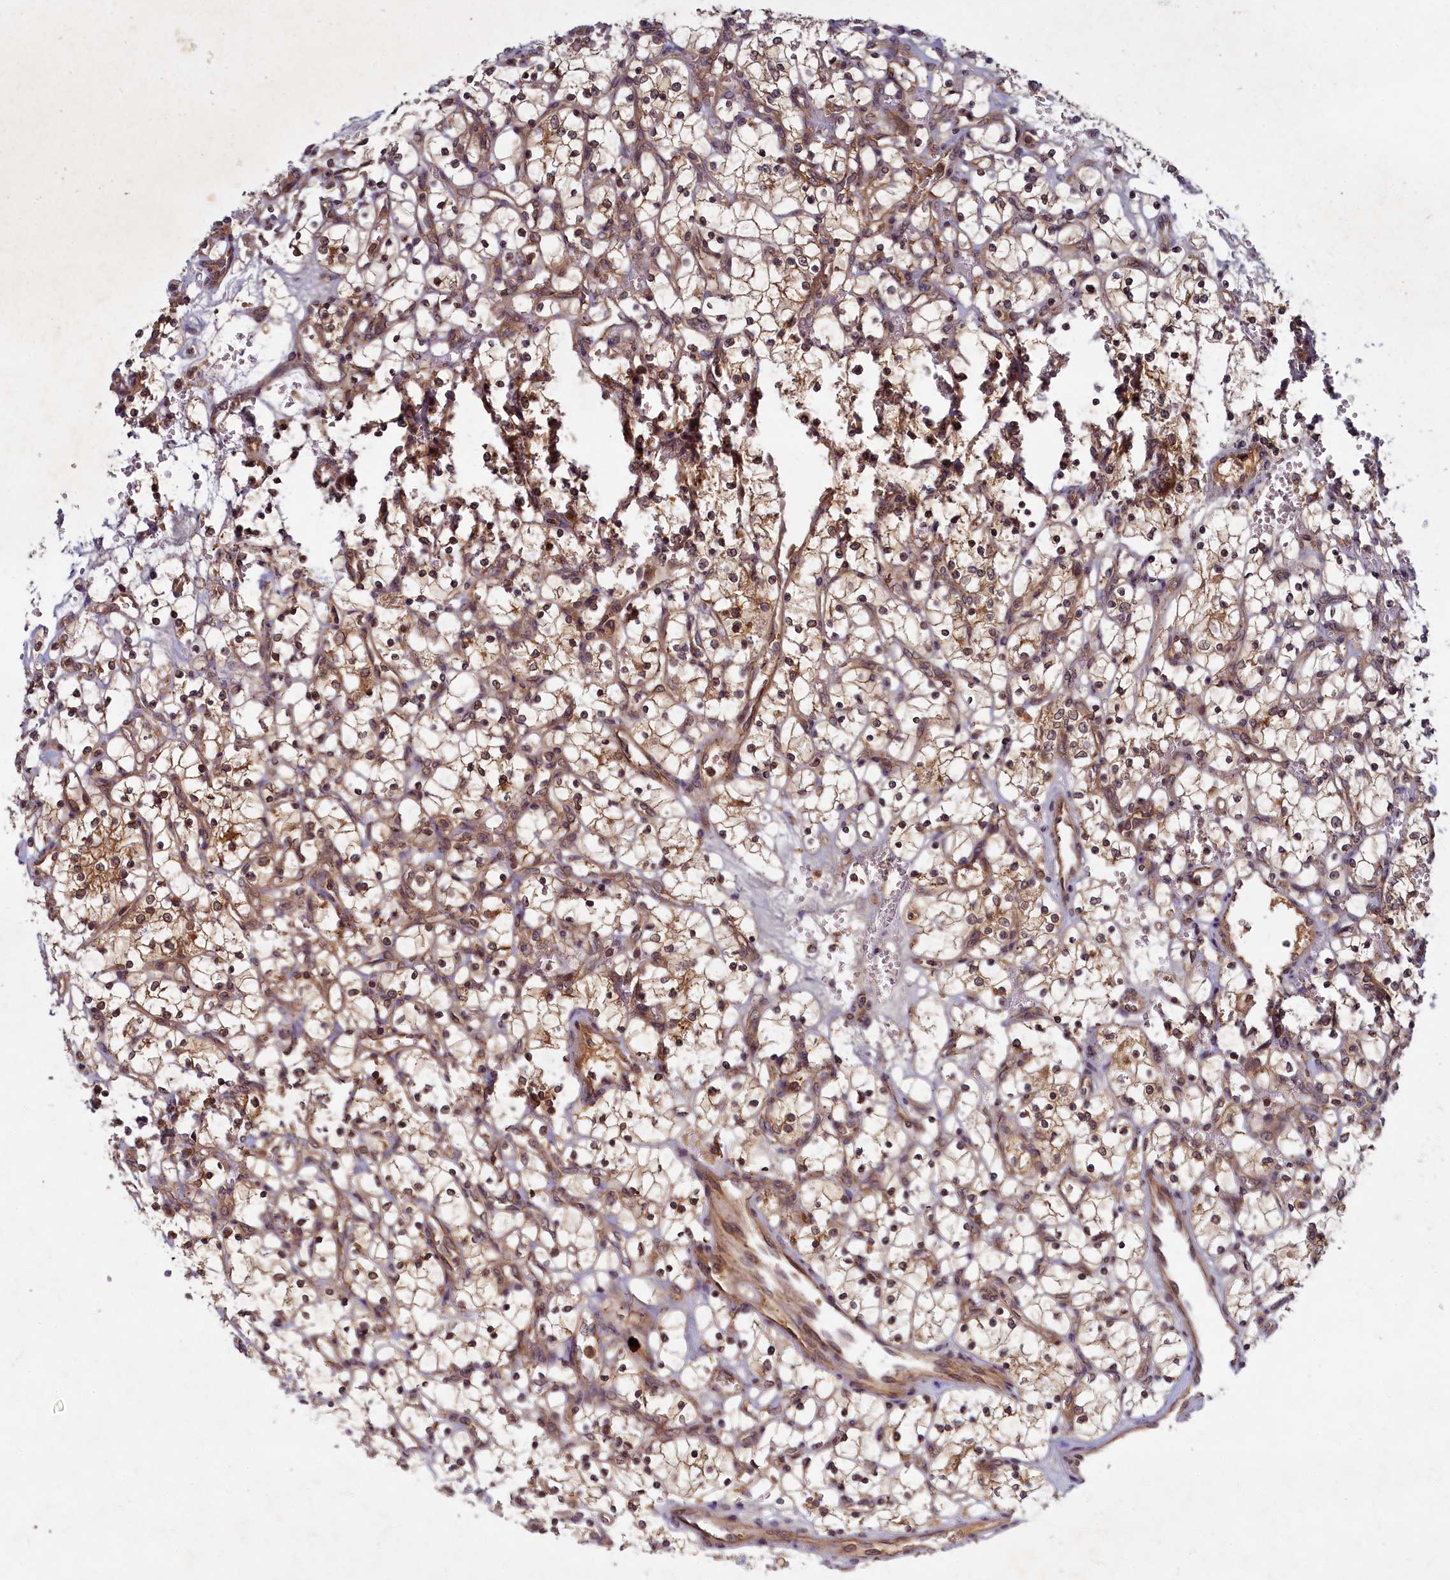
{"staining": {"intensity": "moderate", "quantity": ">75%", "location": "cytoplasmic/membranous,nuclear"}, "tissue": "renal cancer", "cell_type": "Tumor cells", "image_type": "cancer", "snomed": [{"axis": "morphology", "description": "Adenocarcinoma, NOS"}, {"axis": "topography", "description": "Kidney"}], "caption": "Immunohistochemical staining of human adenocarcinoma (renal) displays medium levels of moderate cytoplasmic/membranous and nuclear protein positivity in about >75% of tumor cells. The staining was performed using DAB (3,3'-diaminobenzidine), with brown indicating positive protein expression. Nuclei are stained blue with hematoxylin.", "gene": "BICD1", "patient": {"sex": "female", "age": 69}}